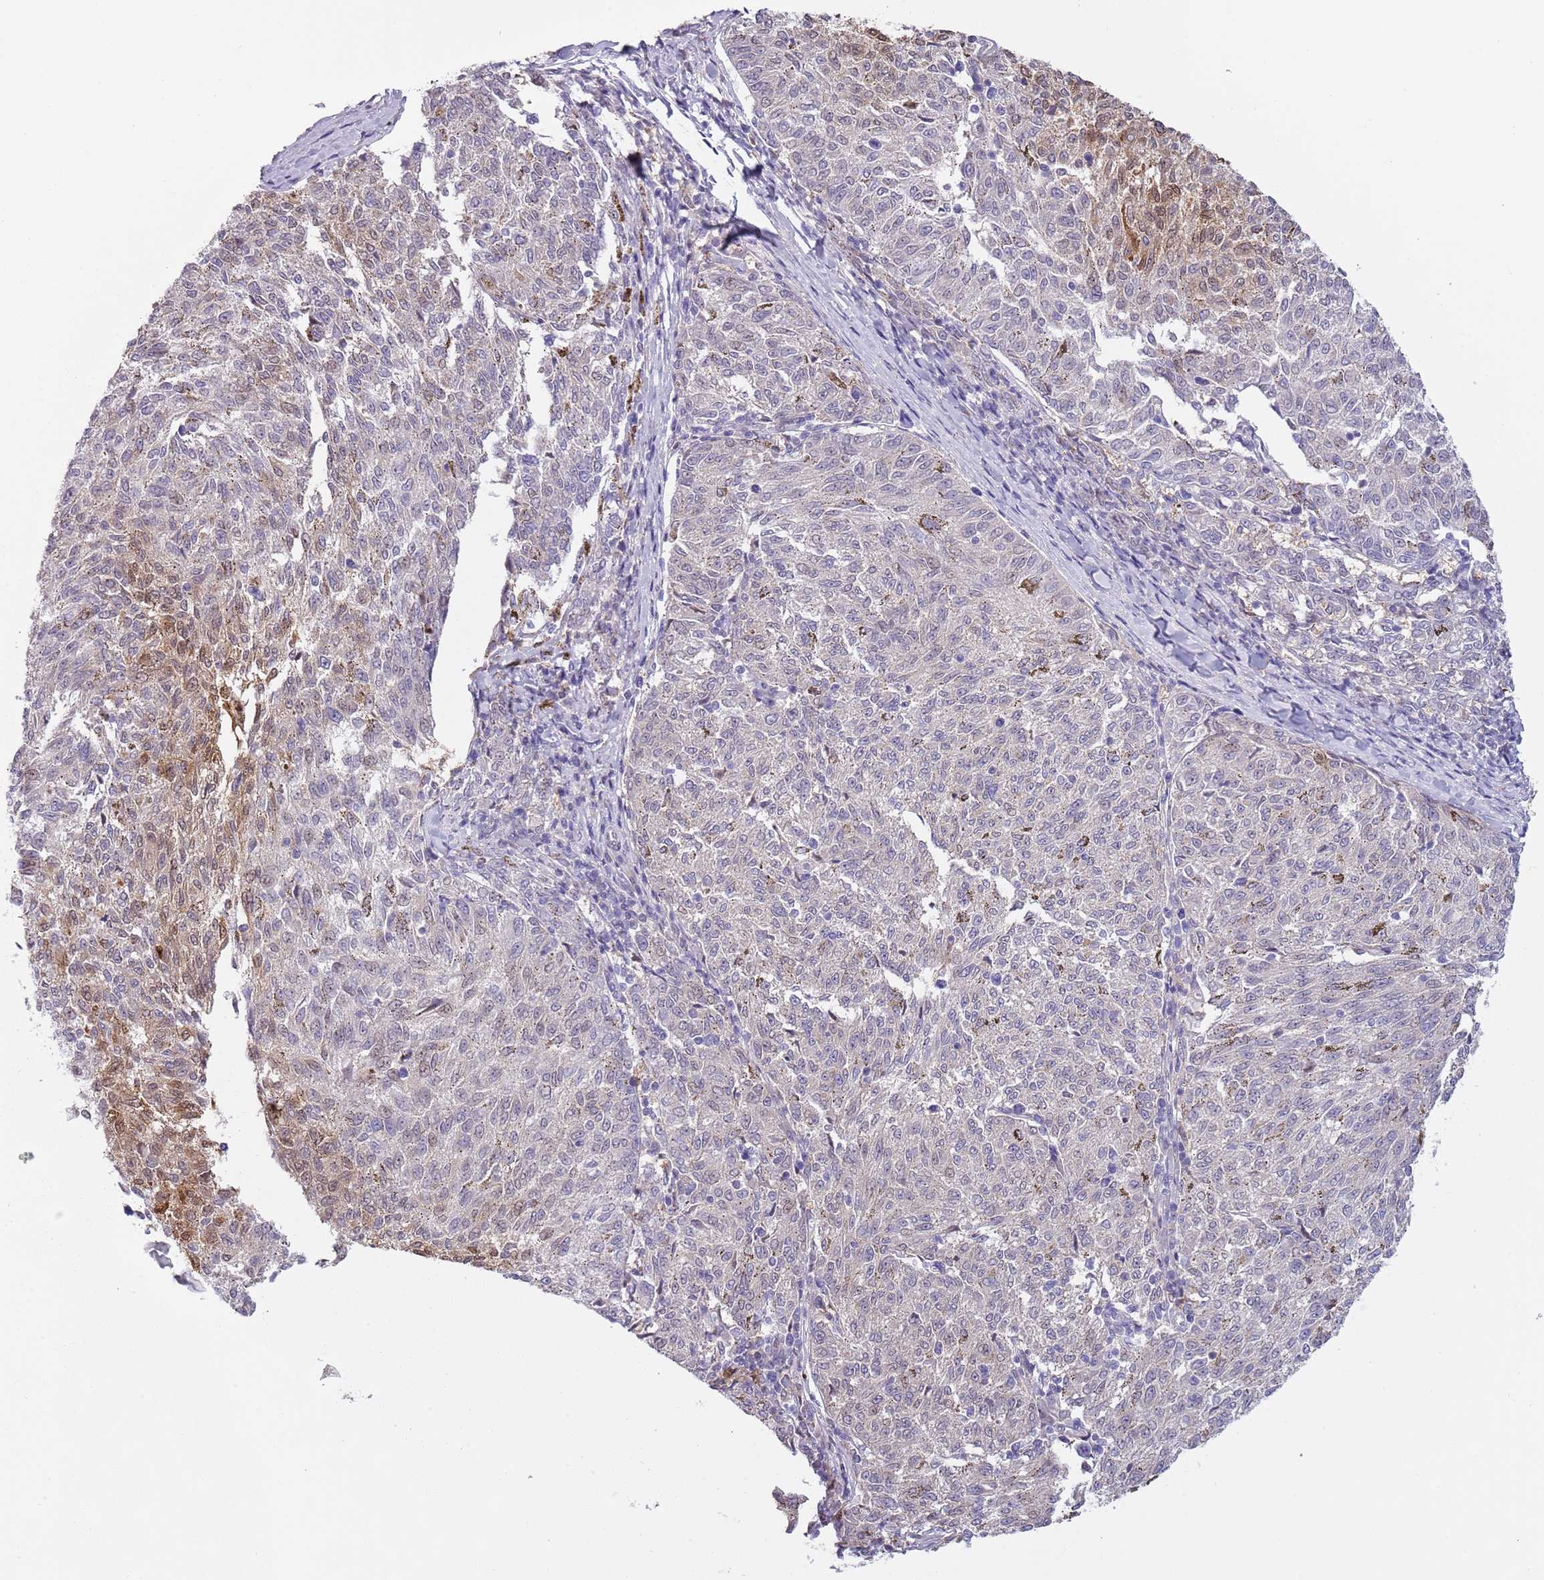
{"staining": {"intensity": "moderate", "quantity": "<25%", "location": "cytoplasmic/membranous,nuclear"}, "tissue": "melanoma", "cell_type": "Tumor cells", "image_type": "cancer", "snomed": [{"axis": "morphology", "description": "Malignant melanoma, NOS"}, {"axis": "topography", "description": "Skin"}], "caption": "Brown immunohistochemical staining in human malignant melanoma shows moderate cytoplasmic/membranous and nuclear expression in approximately <25% of tumor cells.", "gene": "NBPF6", "patient": {"sex": "female", "age": 72}}